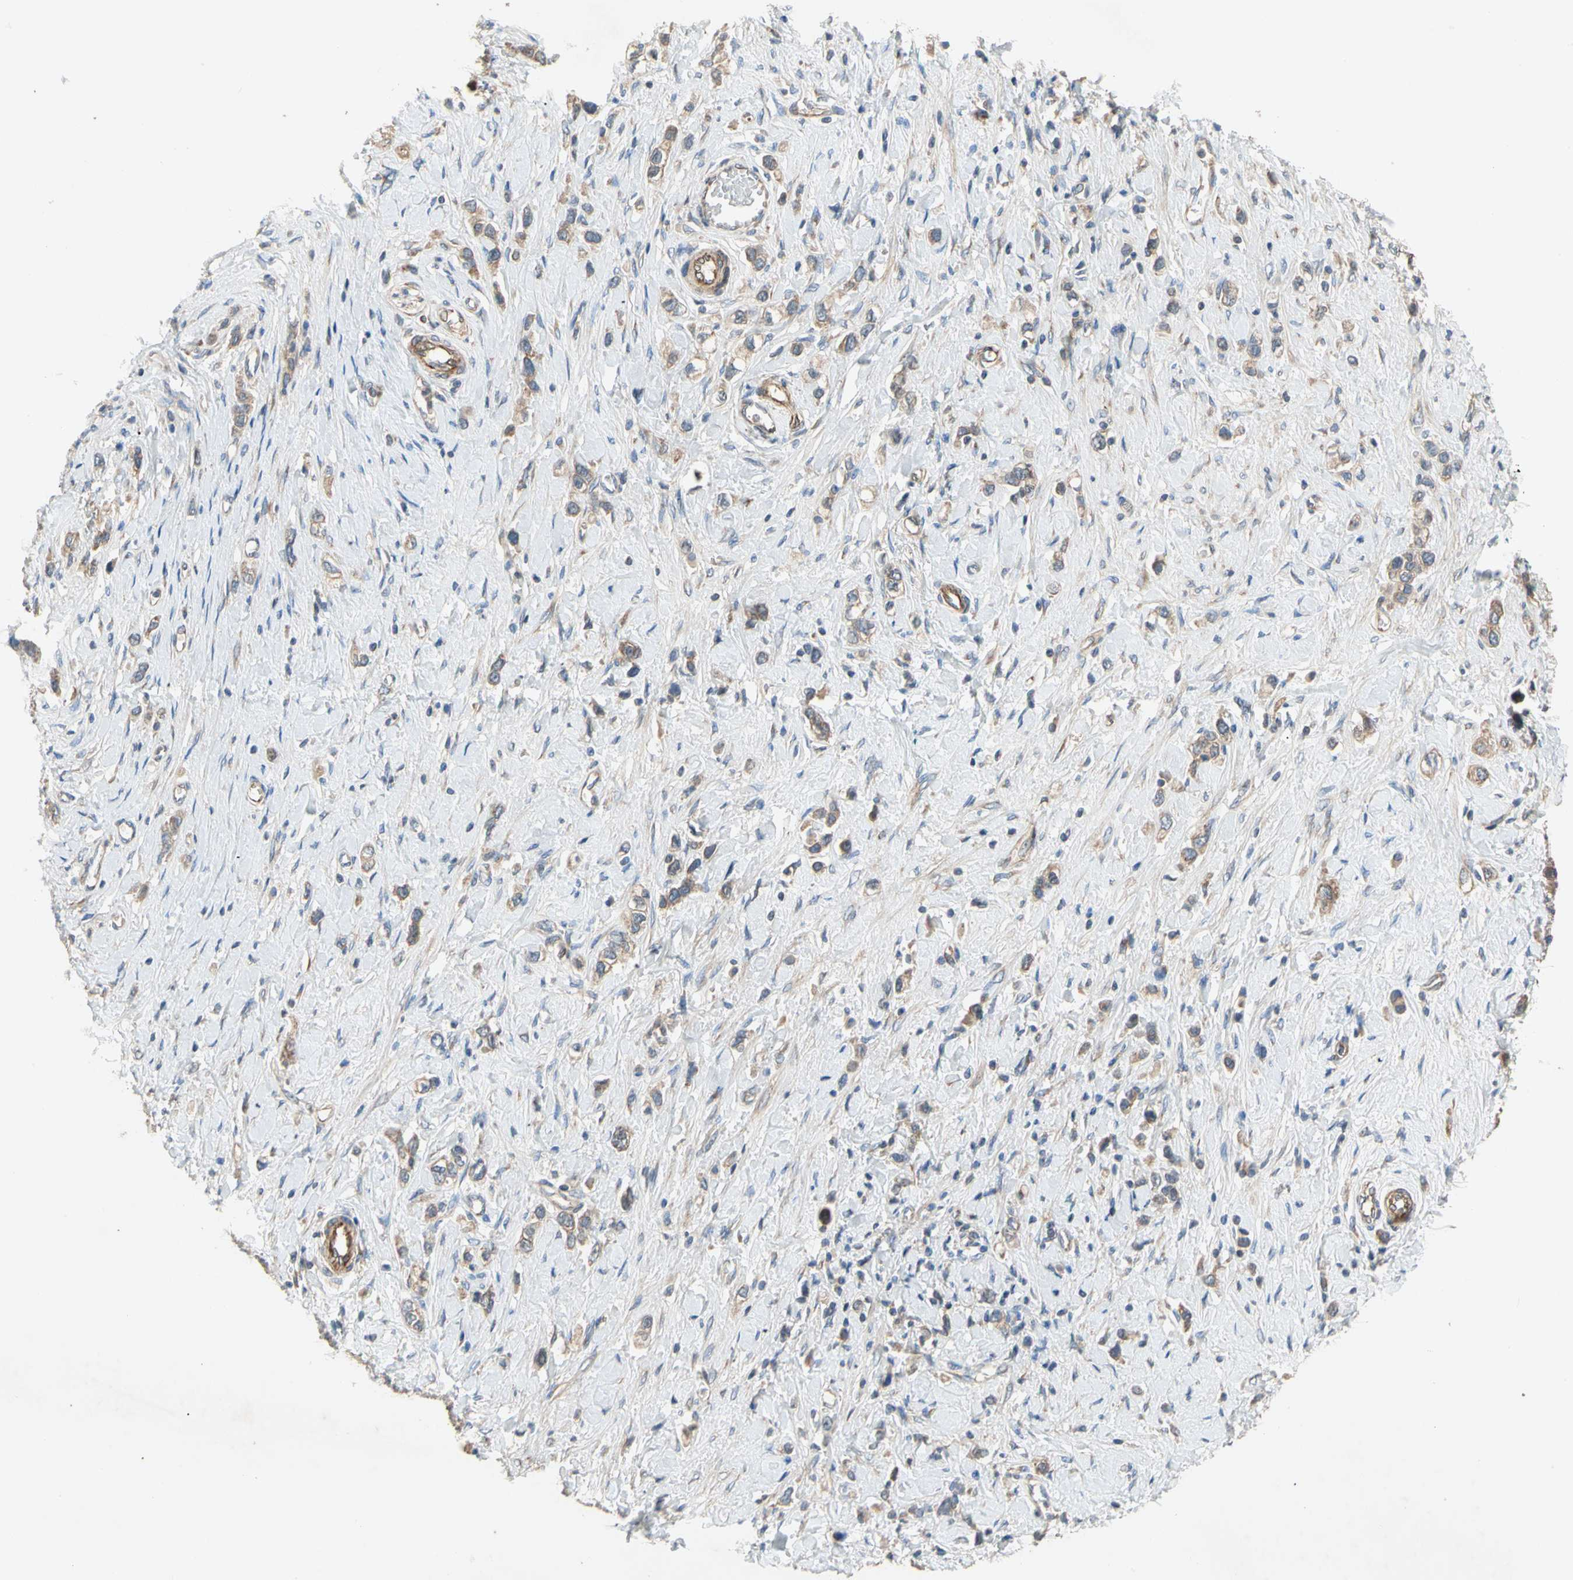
{"staining": {"intensity": "moderate", "quantity": ">75%", "location": "cytoplasmic/membranous"}, "tissue": "stomach cancer", "cell_type": "Tumor cells", "image_type": "cancer", "snomed": [{"axis": "morphology", "description": "Normal tissue, NOS"}, {"axis": "morphology", "description": "Adenocarcinoma, NOS"}, {"axis": "topography", "description": "Stomach, upper"}, {"axis": "topography", "description": "Stomach"}], "caption": "Immunohistochemical staining of stomach cancer demonstrates medium levels of moderate cytoplasmic/membranous expression in approximately >75% of tumor cells.", "gene": "XYLT1", "patient": {"sex": "female", "age": 65}}